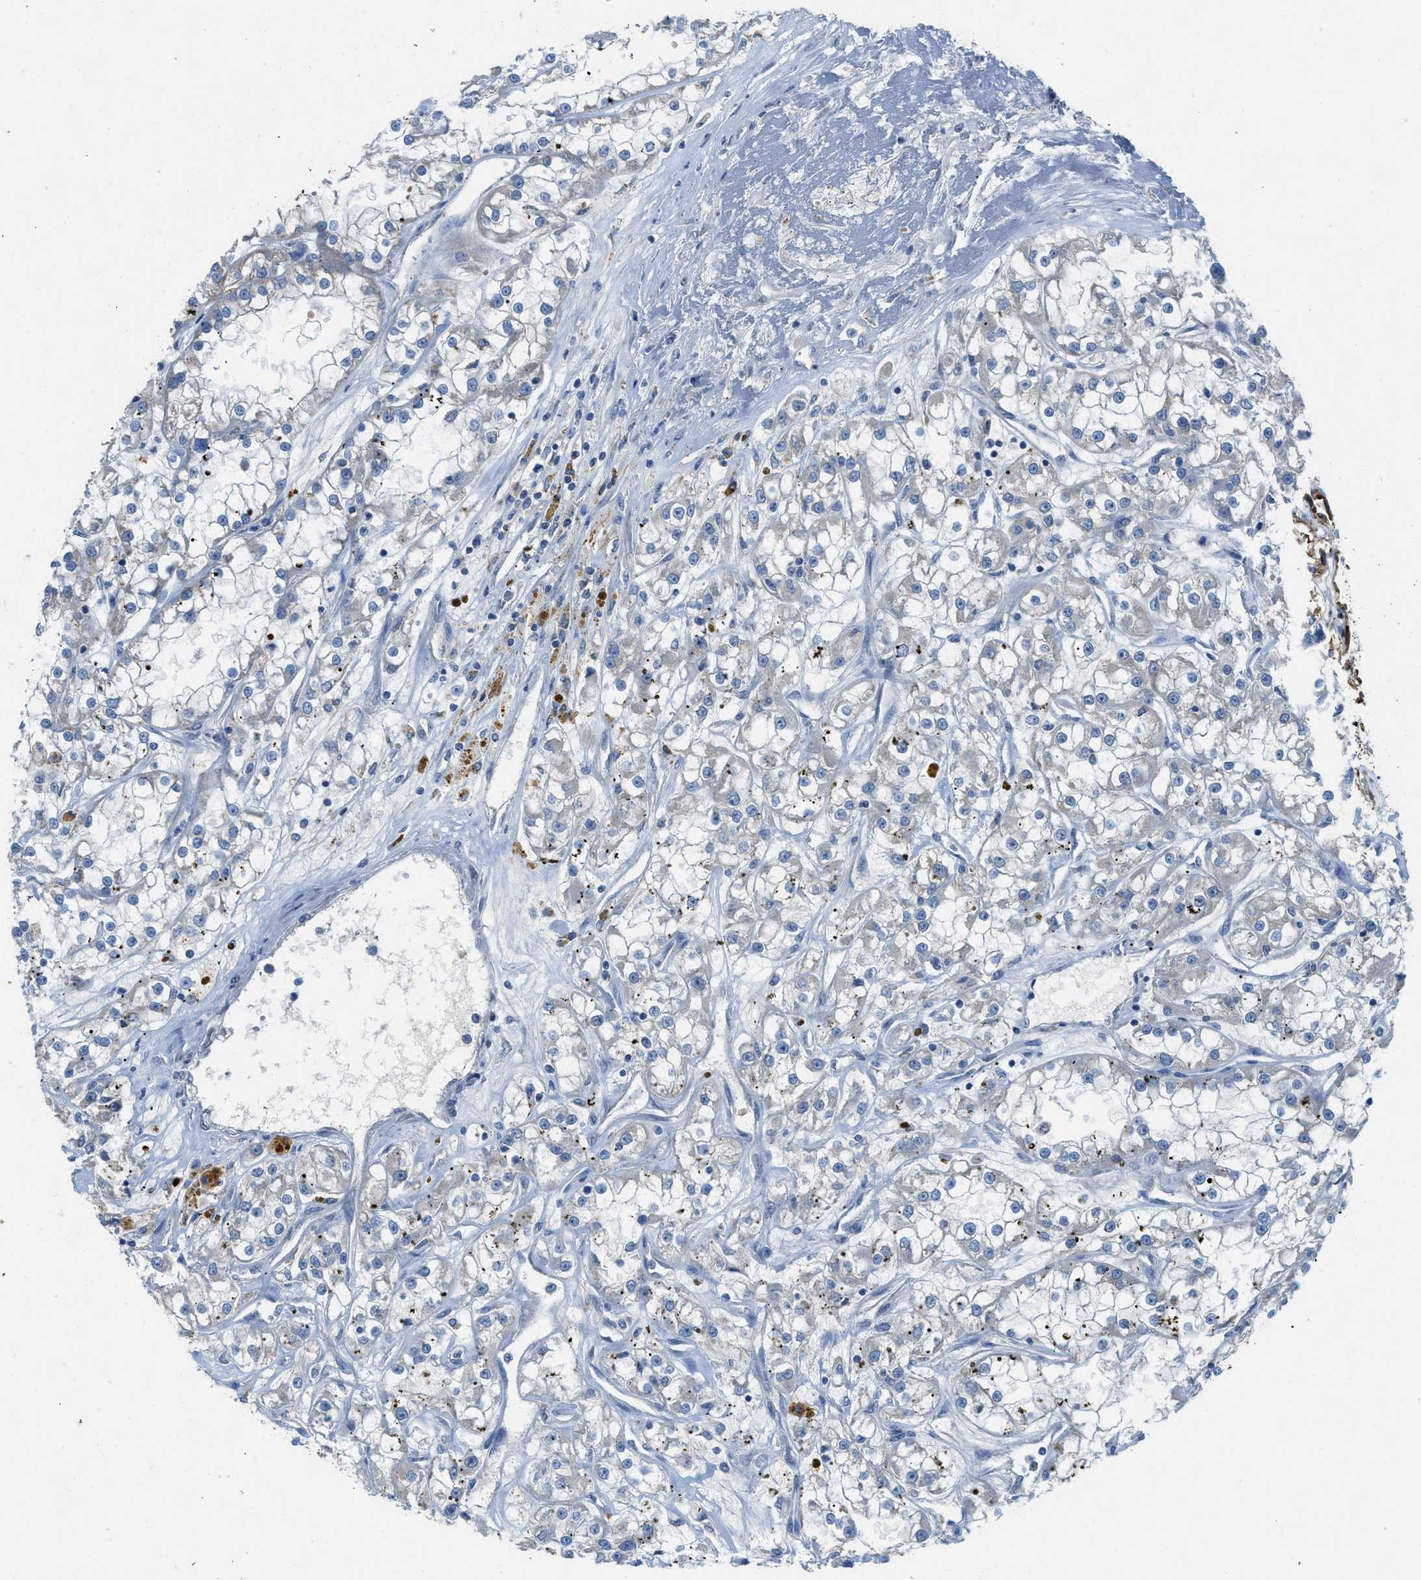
{"staining": {"intensity": "negative", "quantity": "none", "location": "none"}, "tissue": "renal cancer", "cell_type": "Tumor cells", "image_type": "cancer", "snomed": [{"axis": "morphology", "description": "Adenocarcinoma, NOS"}, {"axis": "topography", "description": "Kidney"}], "caption": "Renal cancer was stained to show a protein in brown. There is no significant expression in tumor cells.", "gene": "TMEM248", "patient": {"sex": "female", "age": 52}}